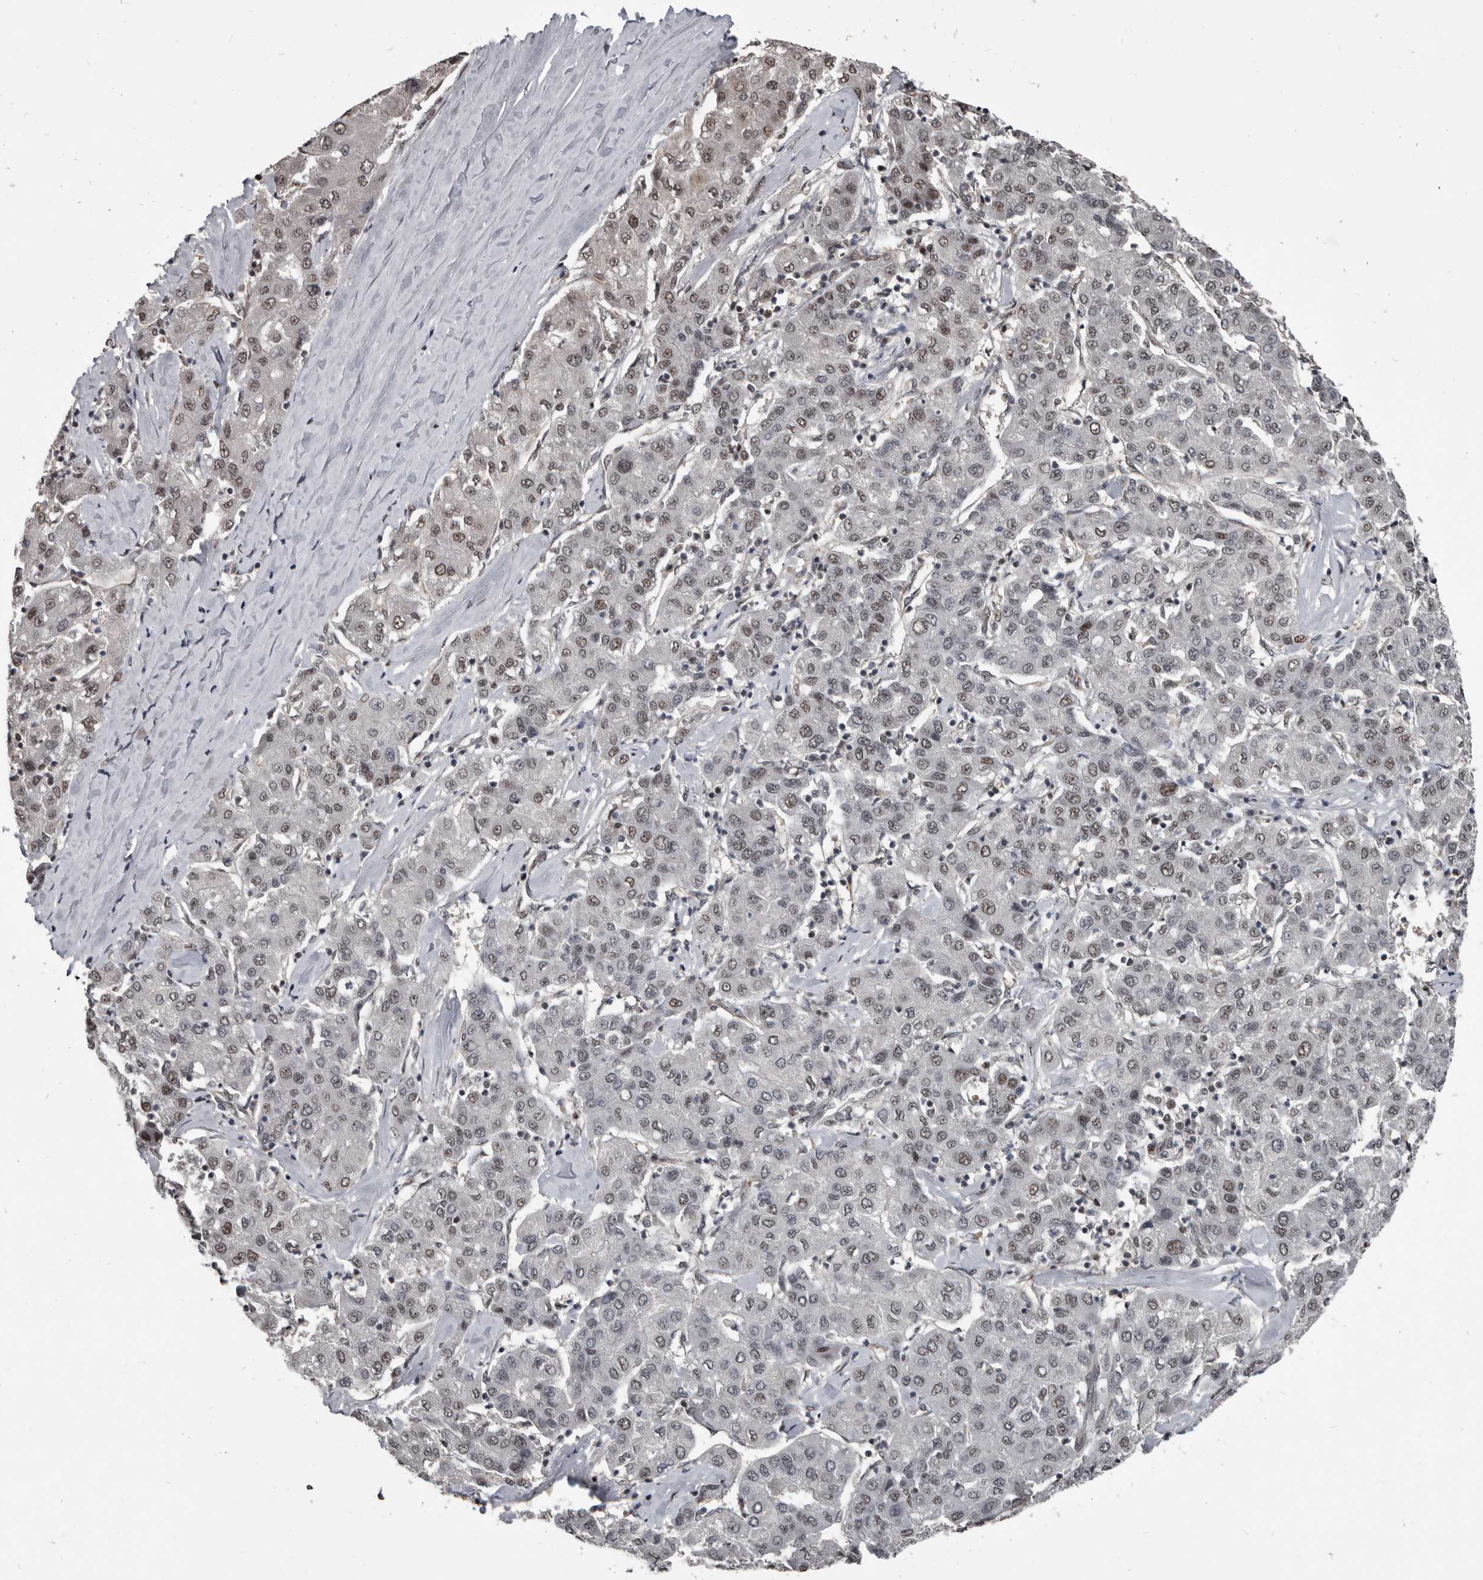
{"staining": {"intensity": "weak", "quantity": ">75%", "location": "nuclear"}, "tissue": "liver cancer", "cell_type": "Tumor cells", "image_type": "cancer", "snomed": [{"axis": "morphology", "description": "Carcinoma, Hepatocellular, NOS"}, {"axis": "topography", "description": "Liver"}], "caption": "Liver cancer (hepatocellular carcinoma) stained with DAB (3,3'-diaminobenzidine) IHC shows low levels of weak nuclear expression in about >75% of tumor cells.", "gene": "CHD1L", "patient": {"sex": "male", "age": 65}}